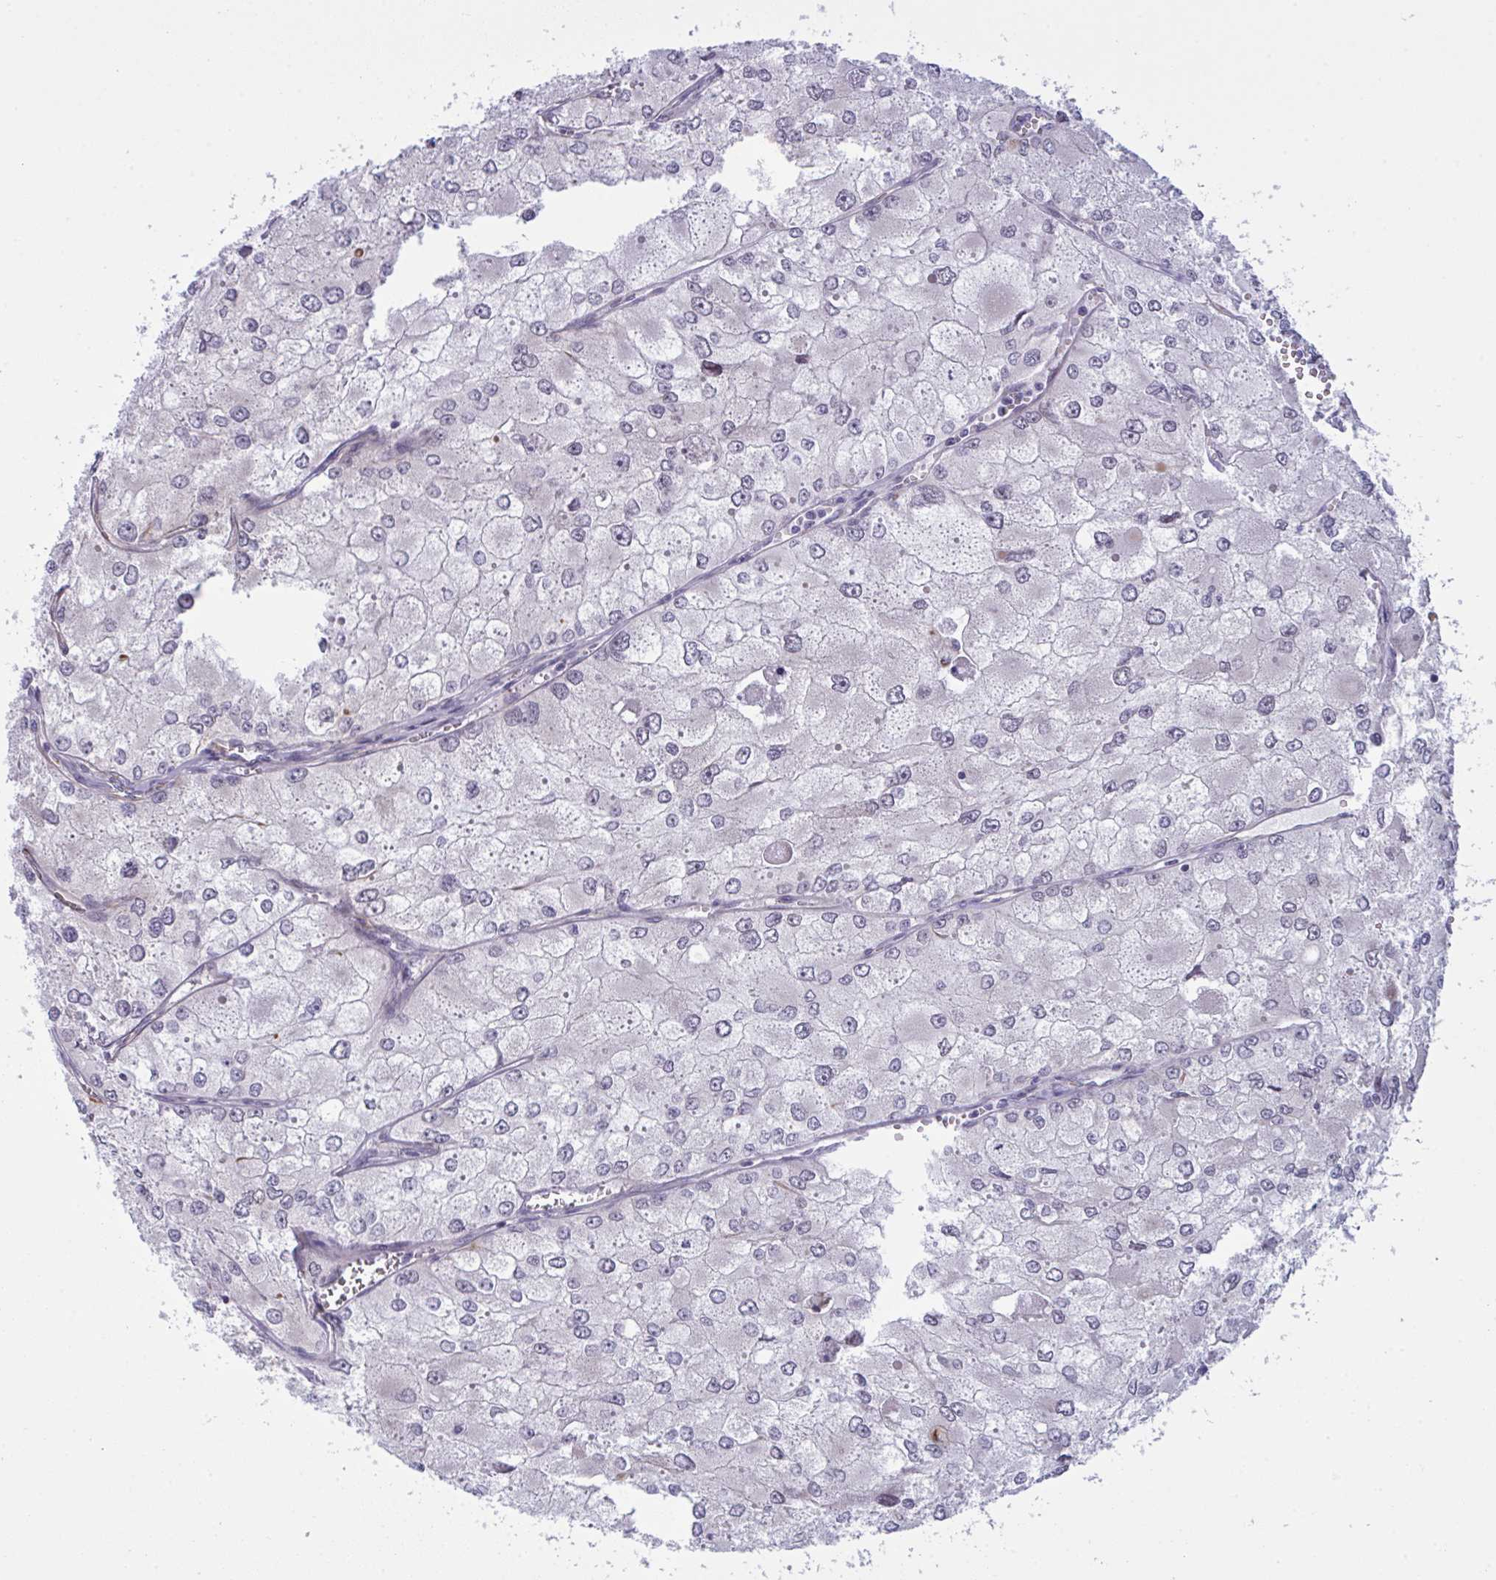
{"staining": {"intensity": "negative", "quantity": "none", "location": "none"}, "tissue": "renal cancer", "cell_type": "Tumor cells", "image_type": "cancer", "snomed": [{"axis": "morphology", "description": "Adenocarcinoma, NOS"}, {"axis": "topography", "description": "Kidney"}], "caption": "Immunohistochemistry photomicrograph of renal adenocarcinoma stained for a protein (brown), which demonstrates no positivity in tumor cells.", "gene": "DCBLD1", "patient": {"sex": "female", "age": 70}}